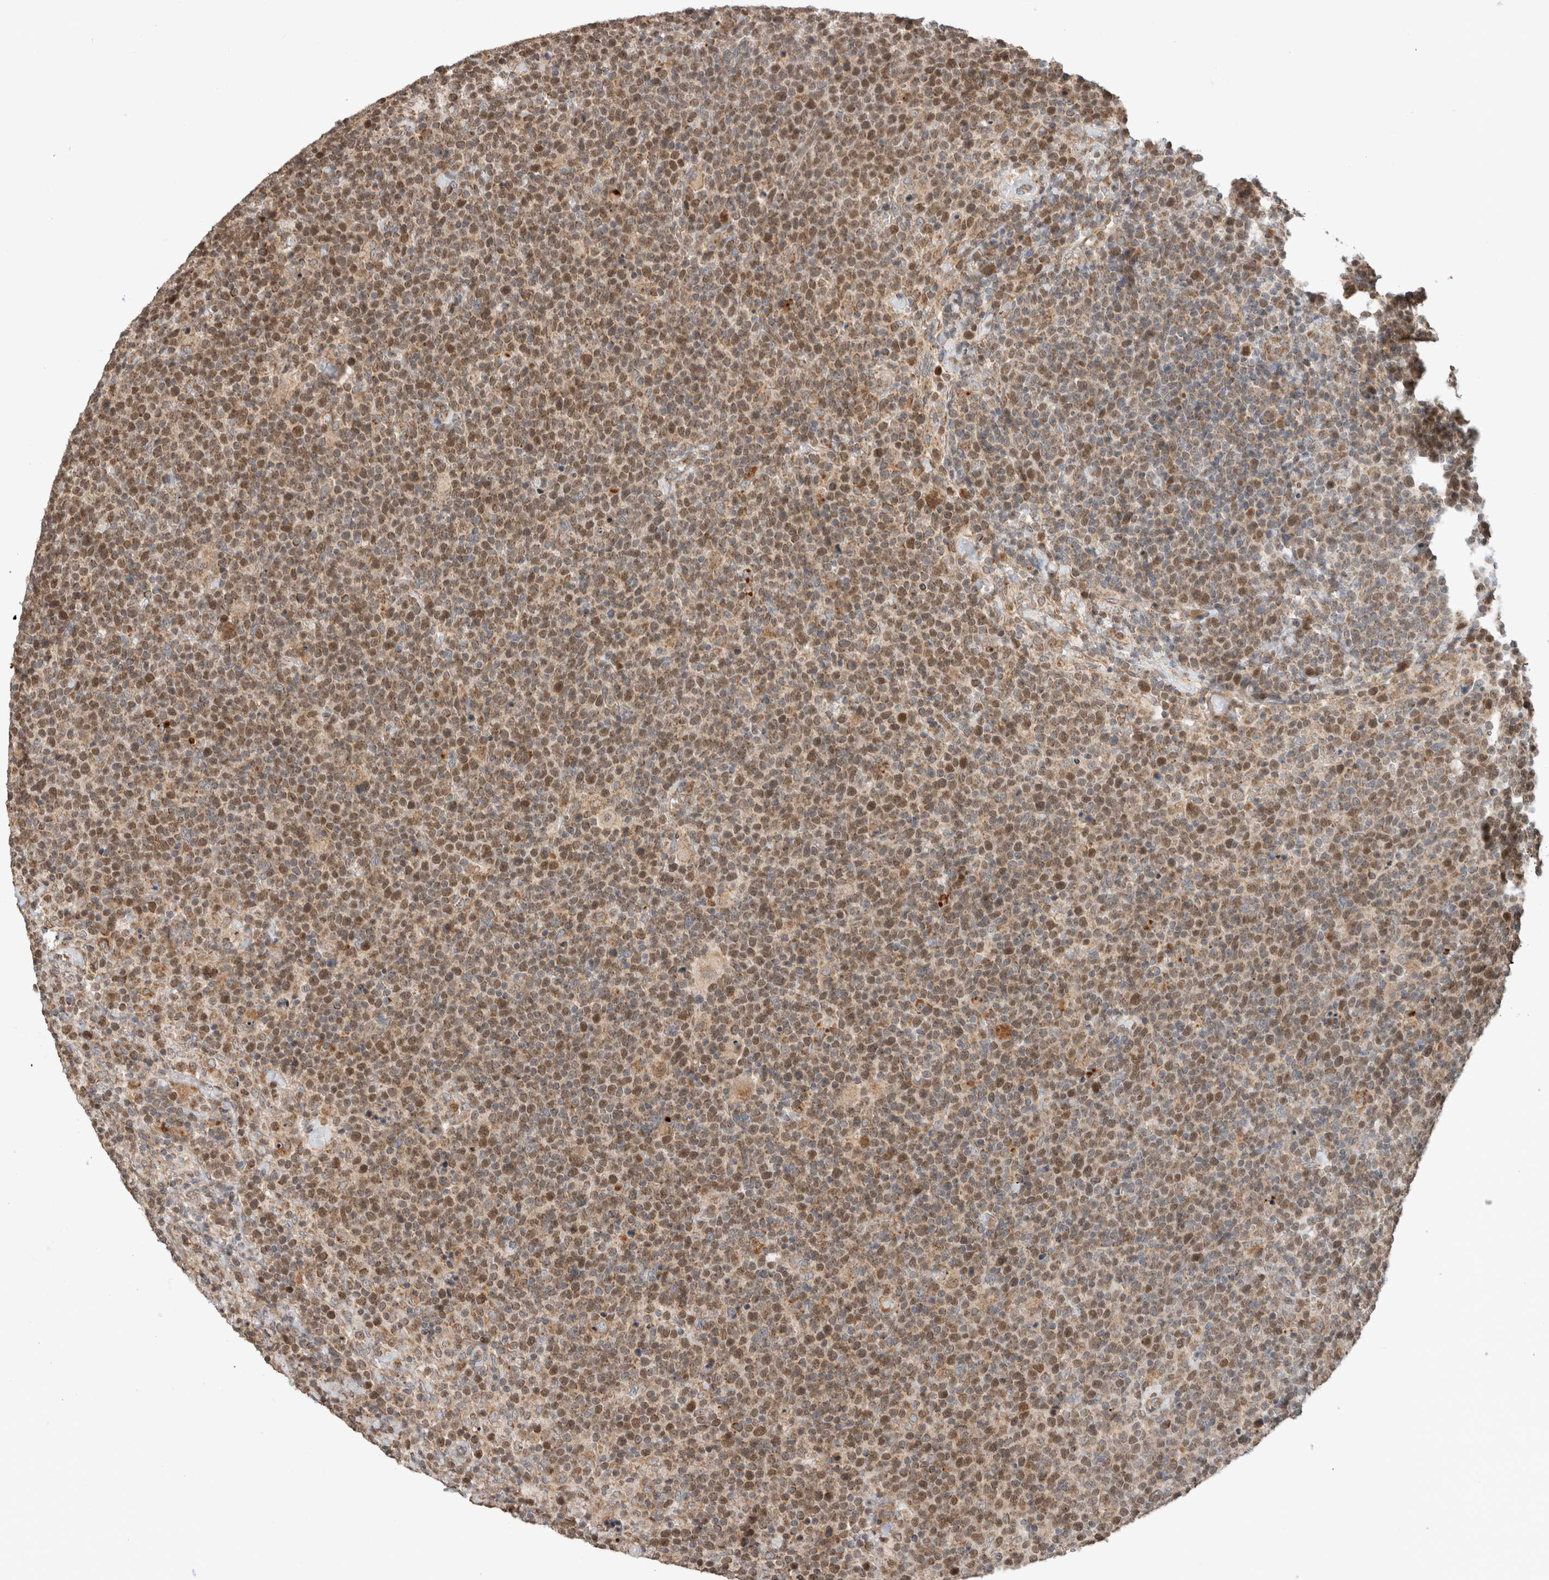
{"staining": {"intensity": "moderate", "quantity": ">75%", "location": "cytoplasmic/membranous,nuclear"}, "tissue": "lymphoma", "cell_type": "Tumor cells", "image_type": "cancer", "snomed": [{"axis": "morphology", "description": "Malignant lymphoma, non-Hodgkin's type, High grade"}, {"axis": "topography", "description": "Lymph node"}], "caption": "IHC histopathology image of human lymphoma stained for a protein (brown), which exhibits medium levels of moderate cytoplasmic/membranous and nuclear staining in approximately >75% of tumor cells.", "gene": "GINS4", "patient": {"sex": "male", "age": 61}}